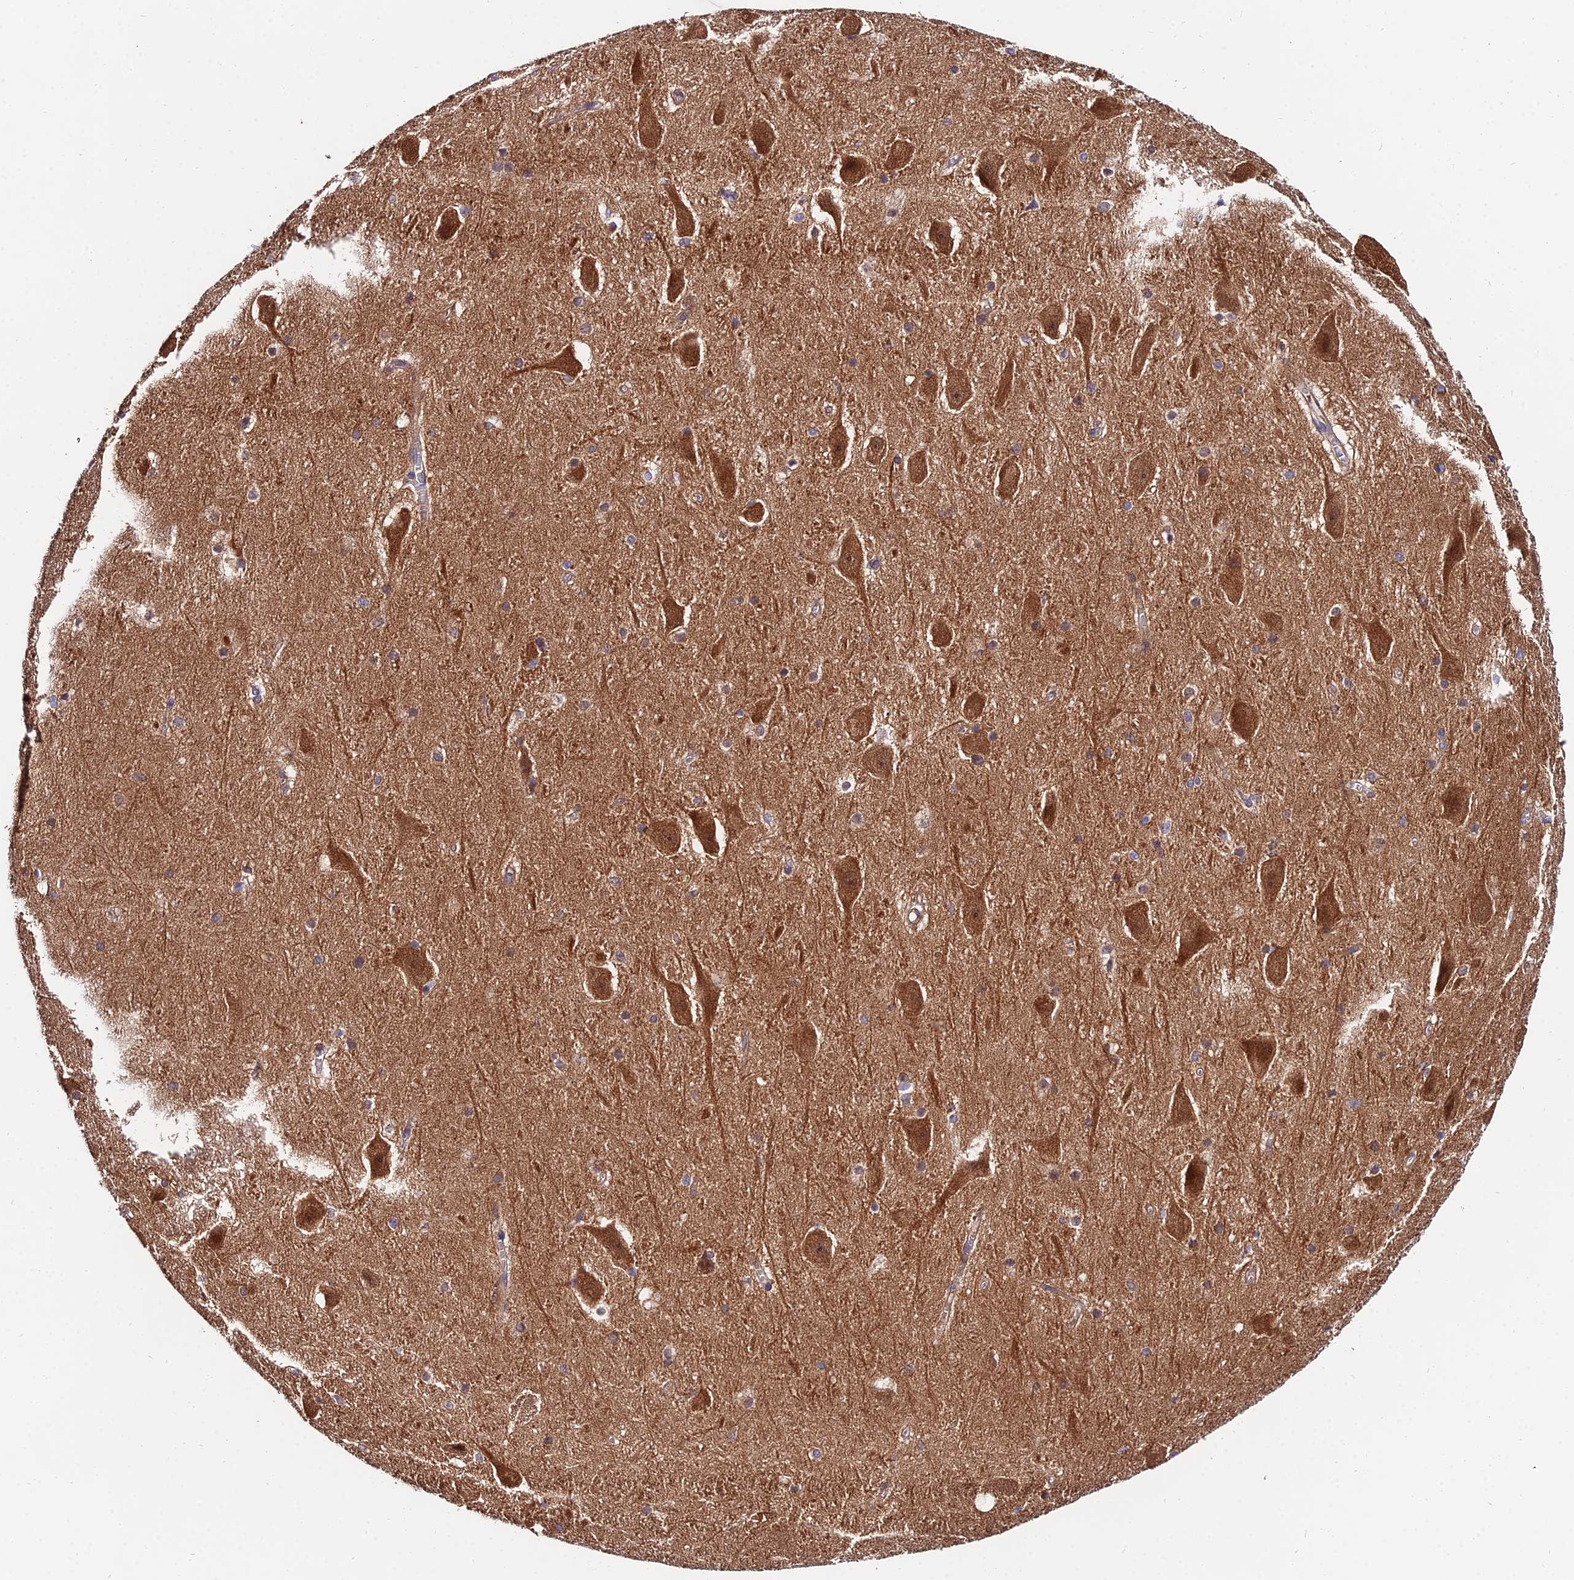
{"staining": {"intensity": "weak", "quantity": "<25%", "location": "cytoplasmic/membranous"}, "tissue": "hippocampus", "cell_type": "Glial cells", "image_type": "normal", "snomed": [{"axis": "morphology", "description": "Normal tissue, NOS"}, {"axis": "topography", "description": "Hippocampus"}], "caption": "Image shows no protein positivity in glial cells of normal hippocampus.", "gene": "PPP2R2A", "patient": {"sex": "female", "age": 19}}